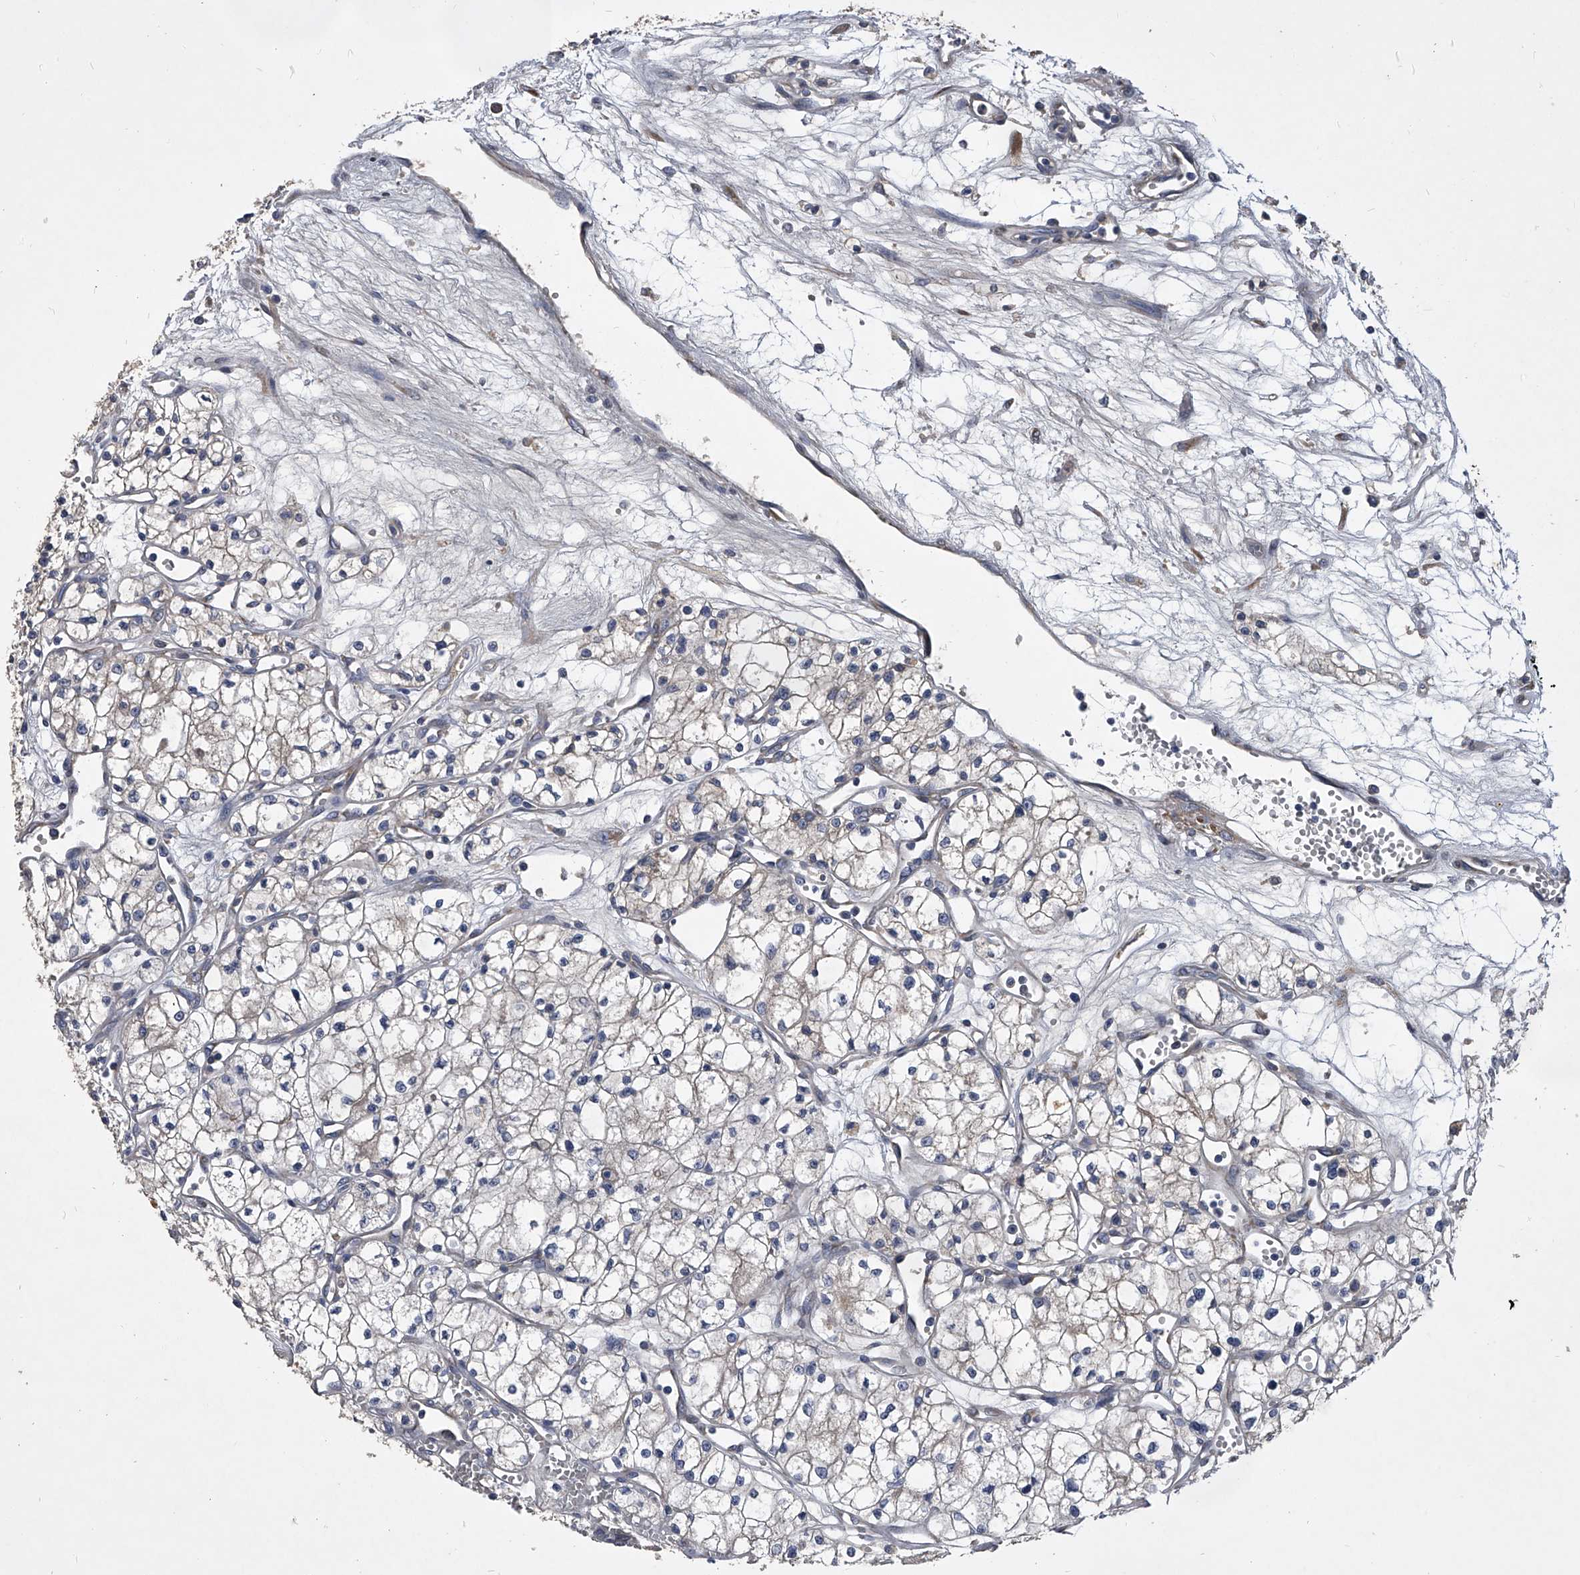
{"staining": {"intensity": "negative", "quantity": "none", "location": "none"}, "tissue": "renal cancer", "cell_type": "Tumor cells", "image_type": "cancer", "snomed": [{"axis": "morphology", "description": "Adenocarcinoma, NOS"}, {"axis": "topography", "description": "Kidney"}], "caption": "The micrograph demonstrates no staining of tumor cells in adenocarcinoma (renal). The staining was performed using DAB to visualize the protein expression in brown, while the nuclei were stained in blue with hematoxylin (Magnification: 20x).", "gene": "CCR4", "patient": {"sex": "male", "age": 59}}